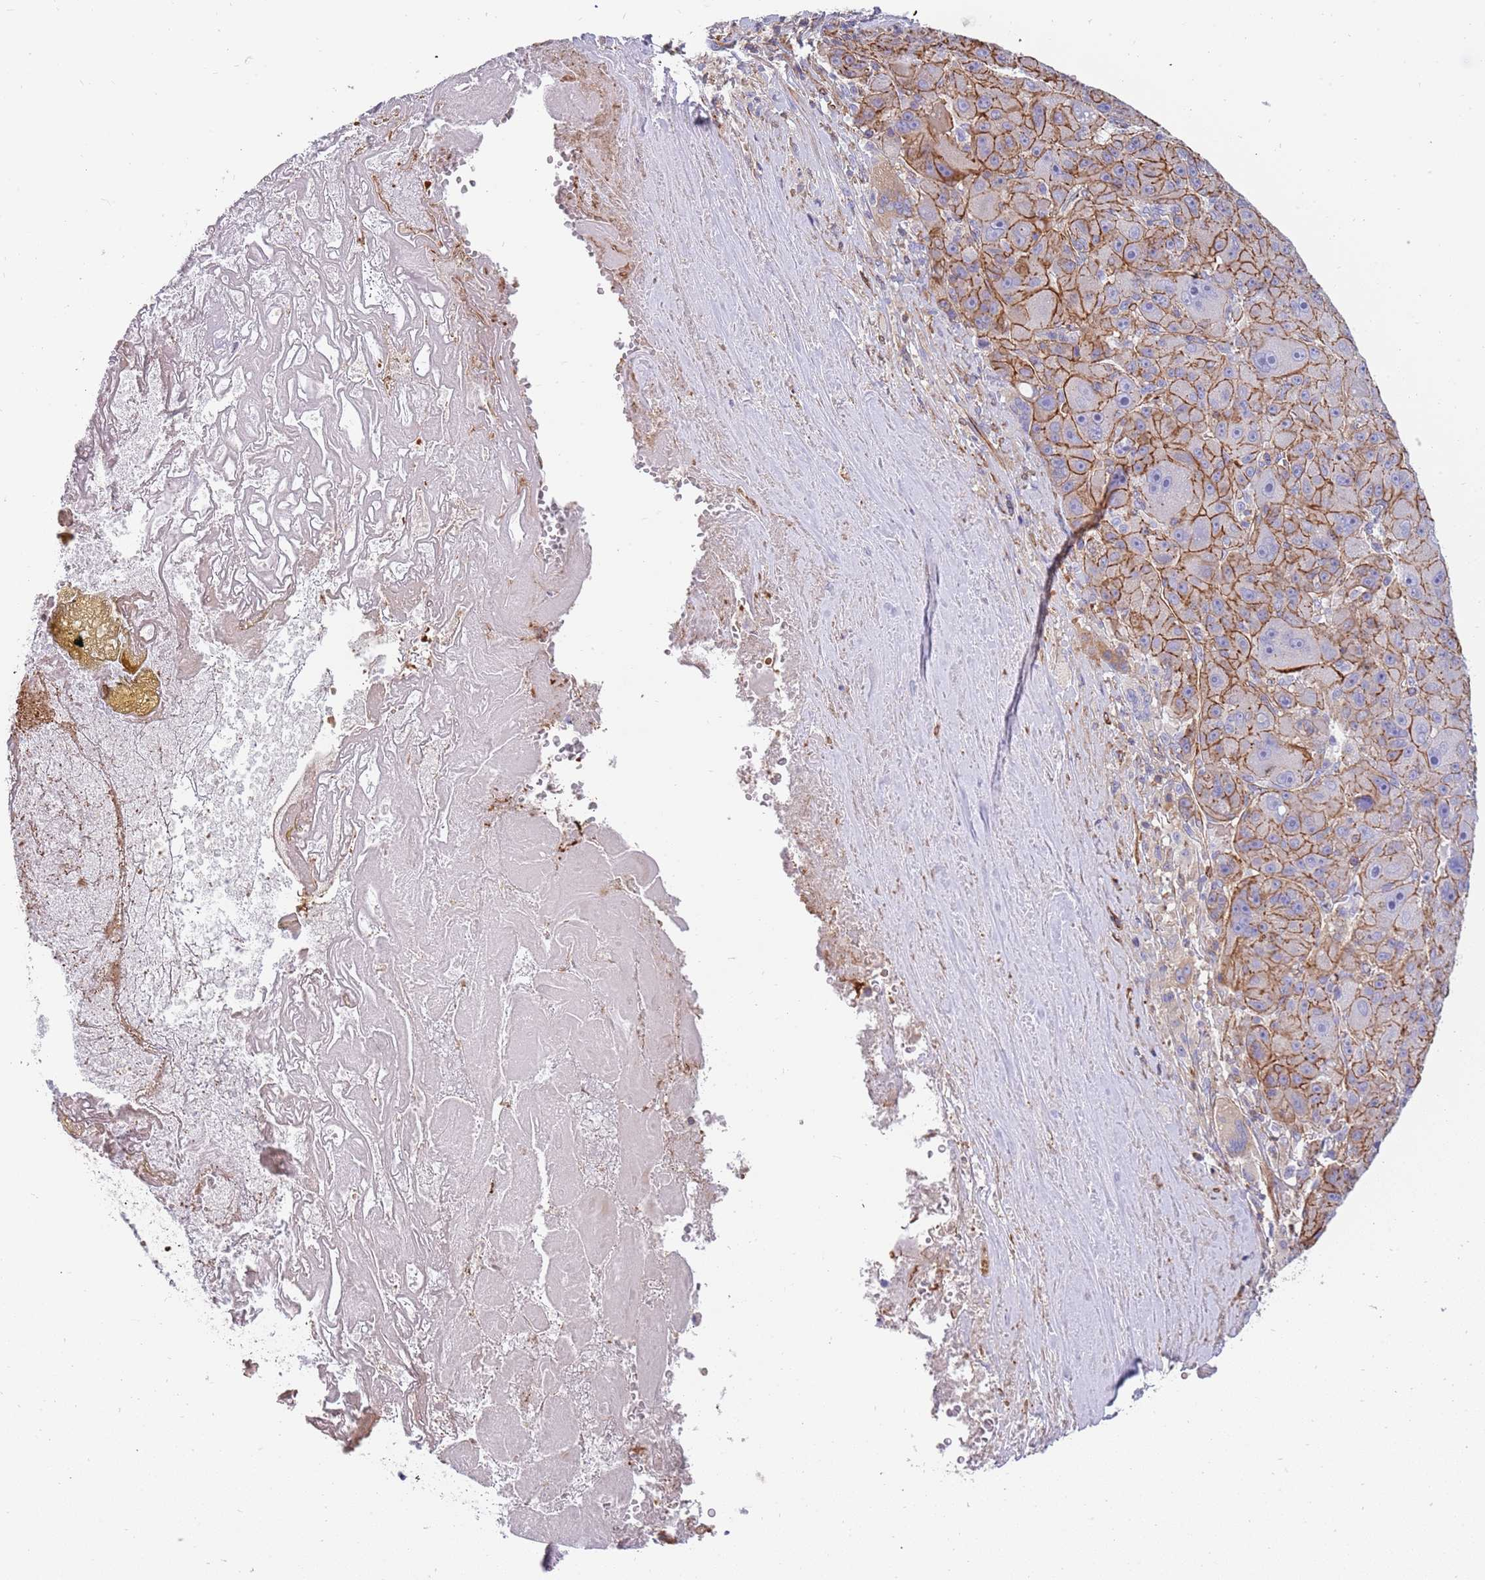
{"staining": {"intensity": "moderate", "quantity": ">75%", "location": "cytoplasmic/membranous"}, "tissue": "liver cancer", "cell_type": "Tumor cells", "image_type": "cancer", "snomed": [{"axis": "morphology", "description": "Carcinoma, Hepatocellular, NOS"}, {"axis": "topography", "description": "Liver"}], "caption": "Moderate cytoplasmic/membranous positivity is appreciated in about >75% of tumor cells in liver cancer (hepatocellular carcinoma). (brown staining indicates protein expression, while blue staining denotes nuclei).", "gene": "GFRAL", "patient": {"sex": "male", "age": 76}}